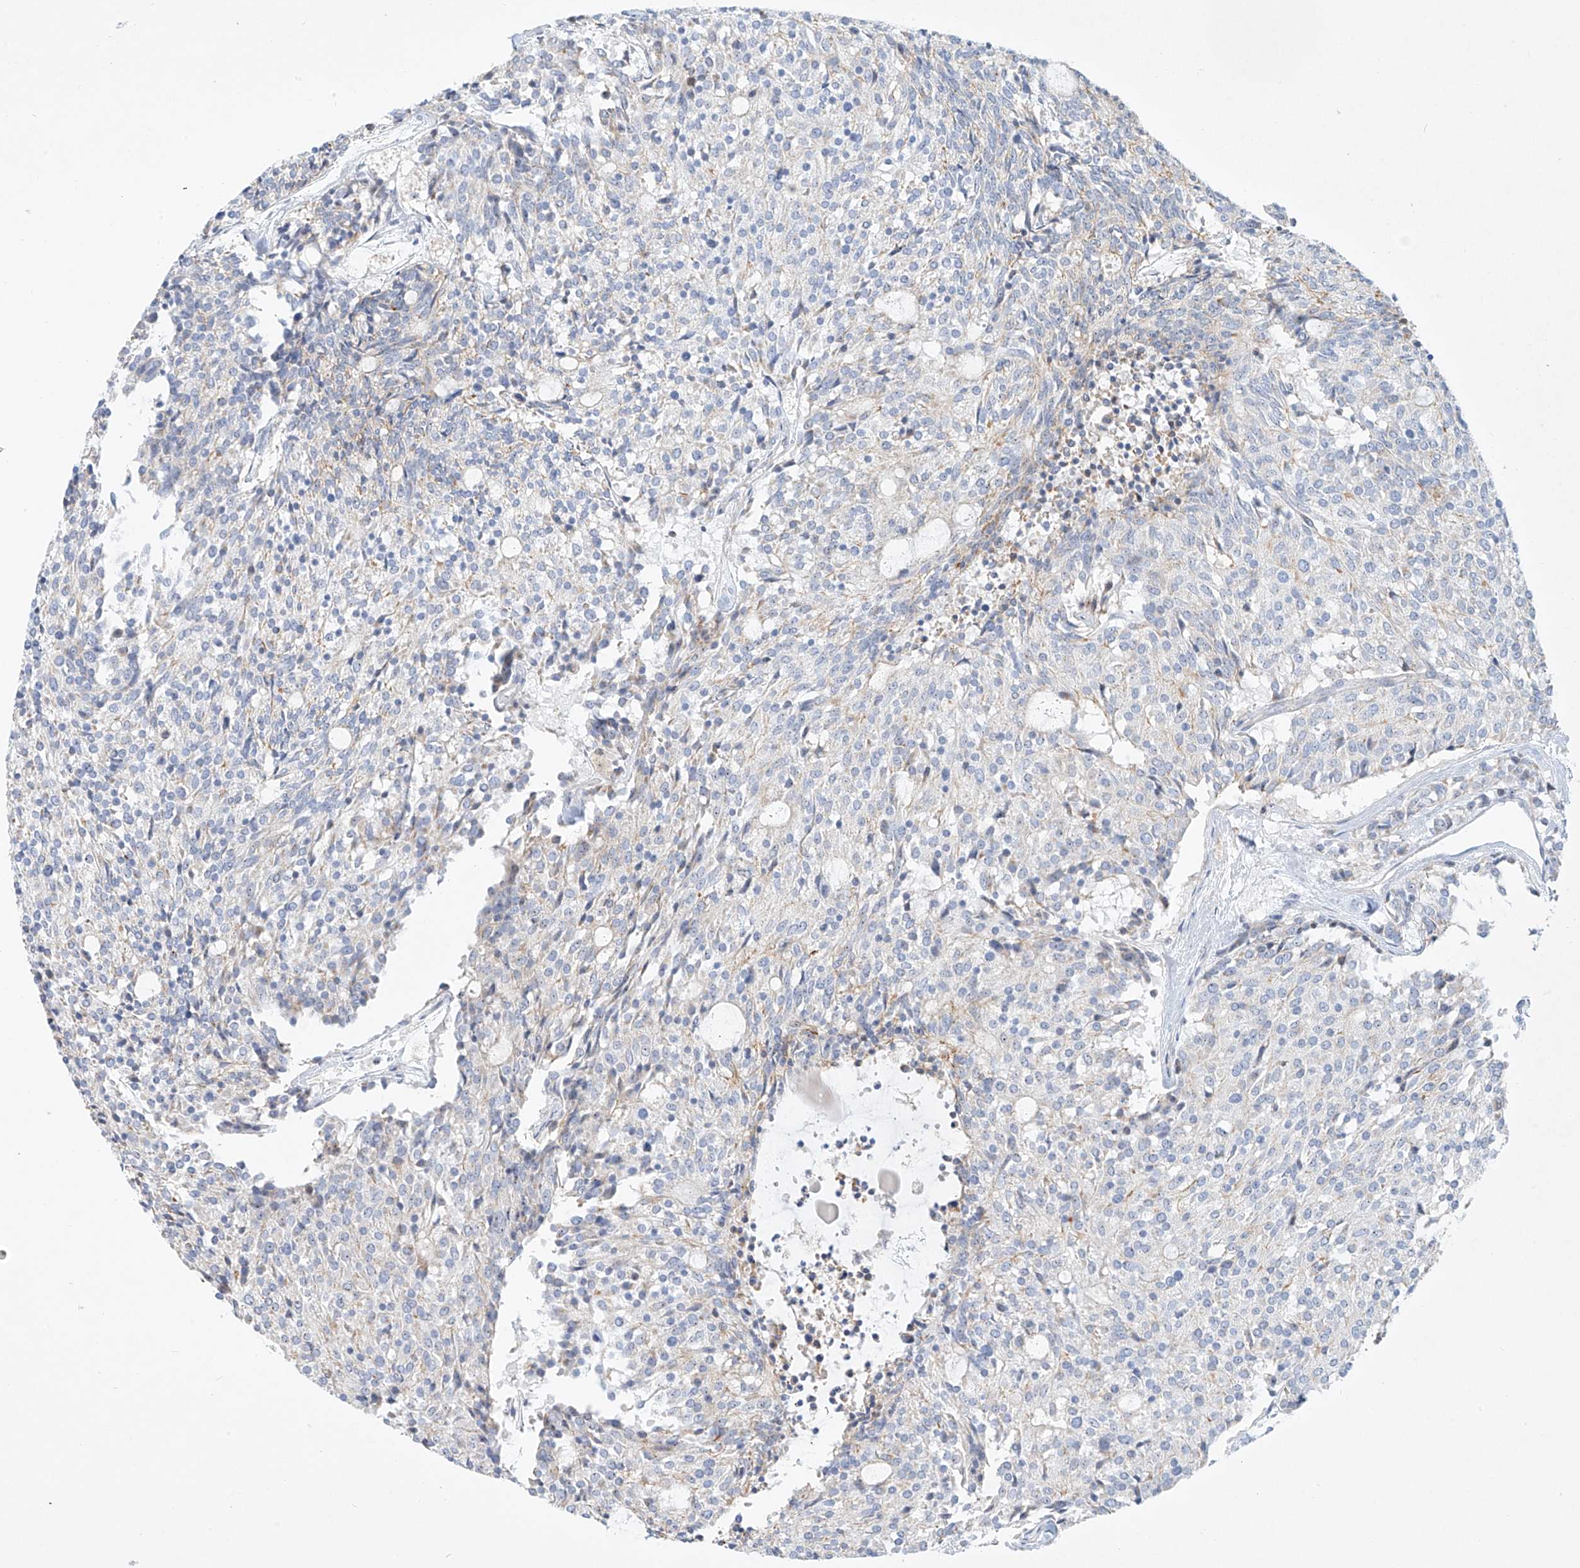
{"staining": {"intensity": "negative", "quantity": "none", "location": "none"}, "tissue": "carcinoid", "cell_type": "Tumor cells", "image_type": "cancer", "snomed": [{"axis": "morphology", "description": "Carcinoid, malignant, NOS"}, {"axis": "topography", "description": "Pancreas"}], "caption": "Tumor cells are negative for protein expression in human carcinoid.", "gene": "SNU13", "patient": {"sex": "female", "age": 54}}